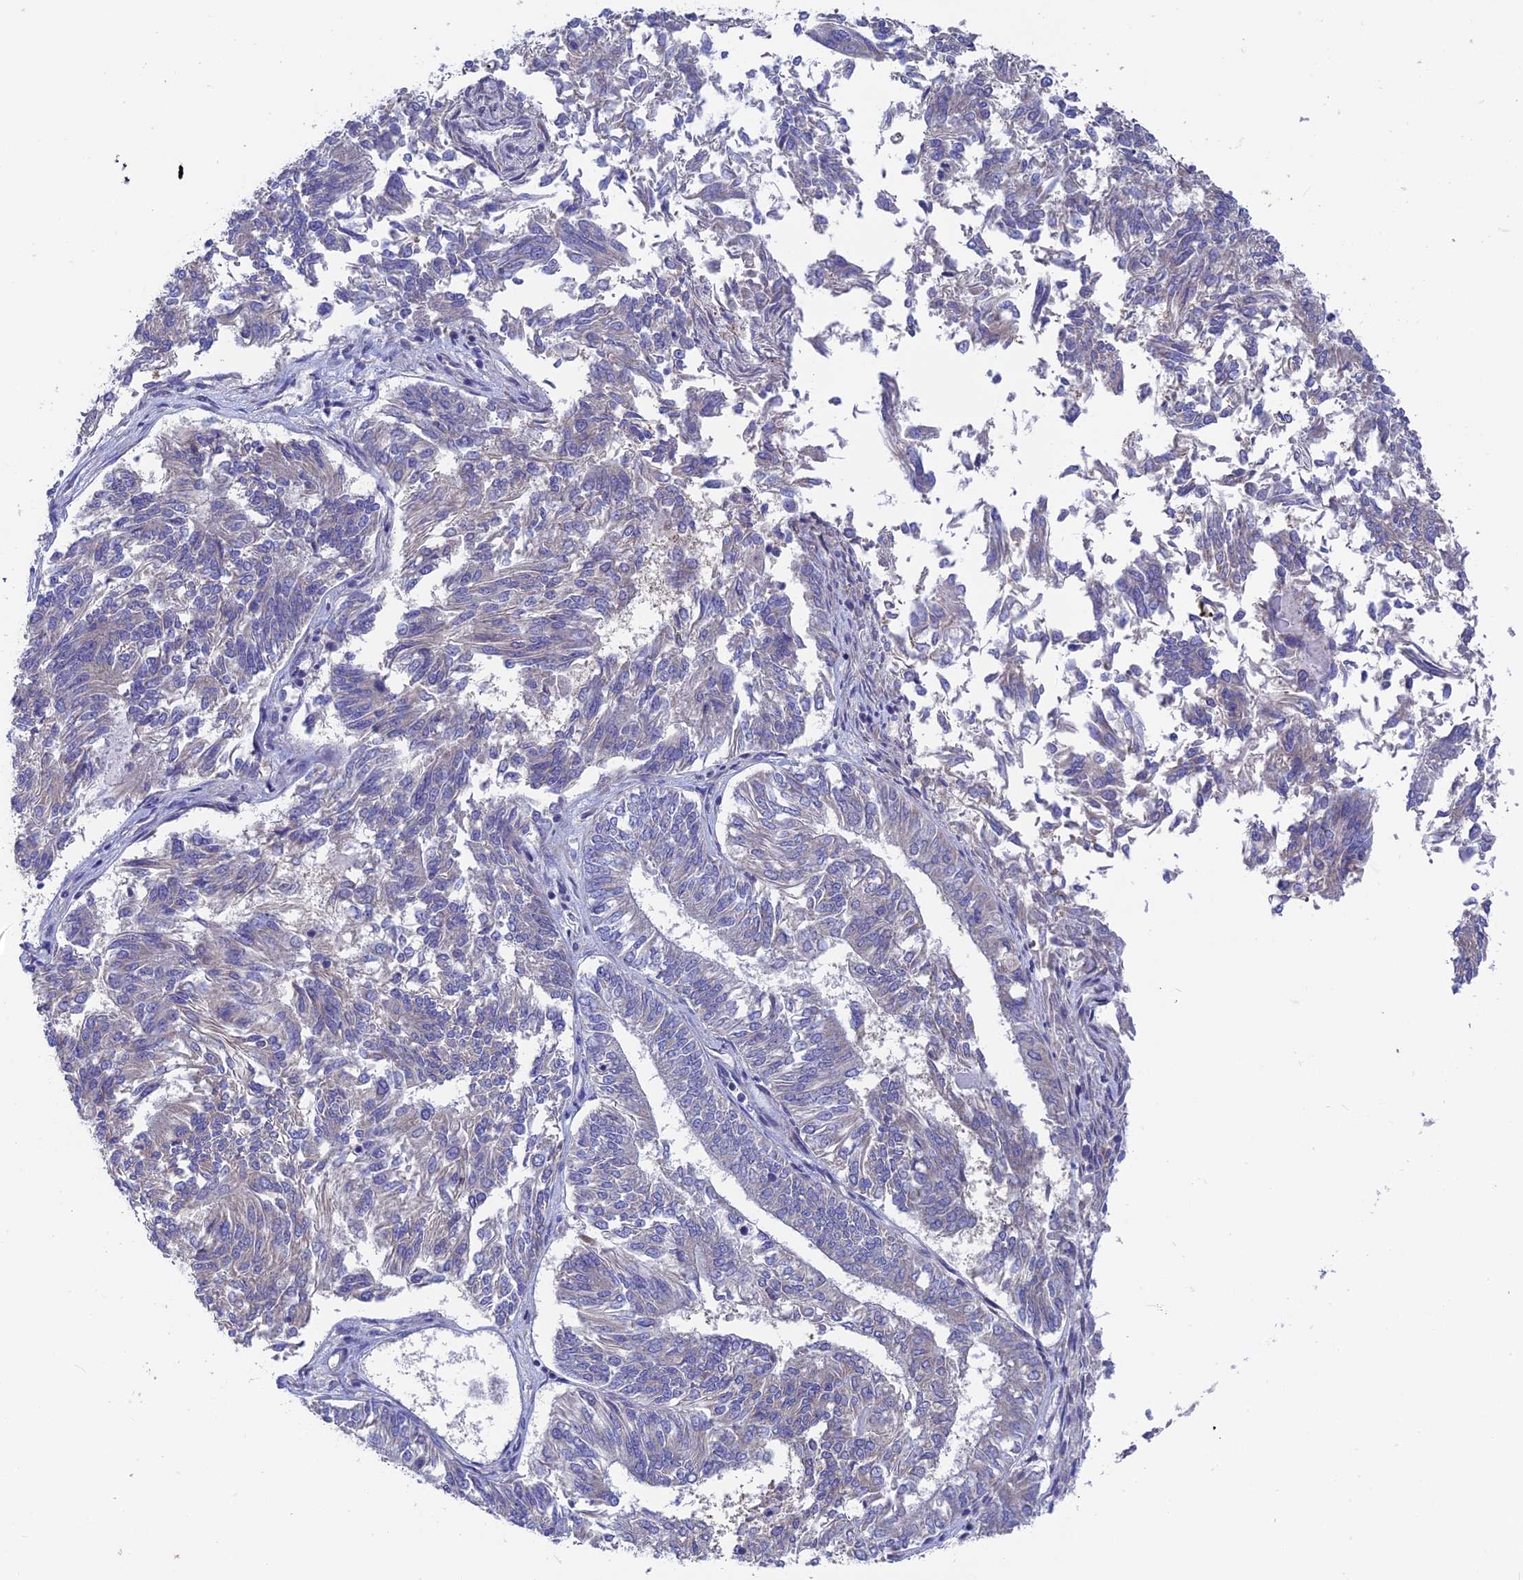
{"staining": {"intensity": "negative", "quantity": "none", "location": "none"}, "tissue": "endometrial cancer", "cell_type": "Tumor cells", "image_type": "cancer", "snomed": [{"axis": "morphology", "description": "Adenocarcinoma, NOS"}, {"axis": "topography", "description": "Endometrium"}], "caption": "Tumor cells show no significant expression in adenocarcinoma (endometrial).", "gene": "AK4", "patient": {"sex": "female", "age": 58}}